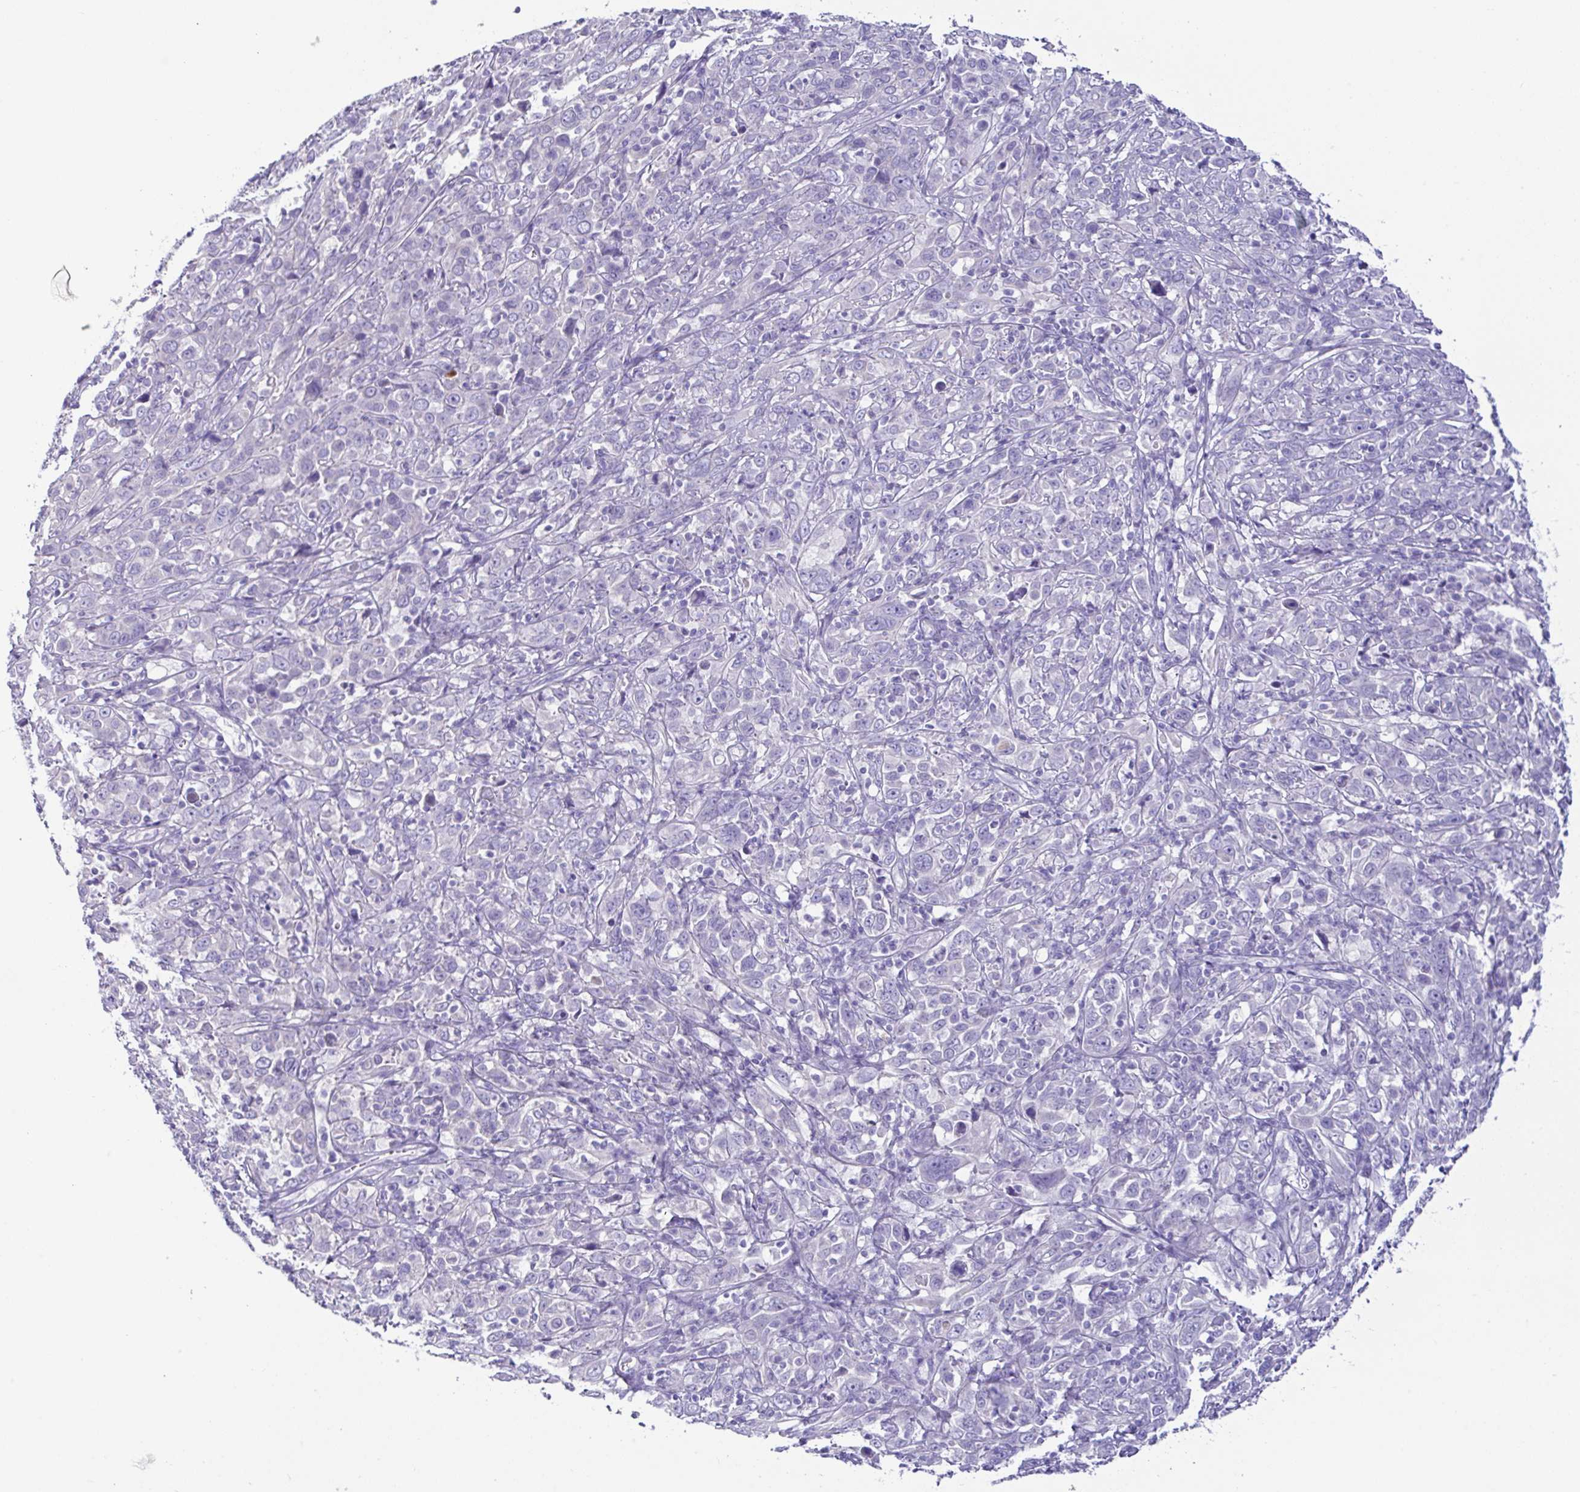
{"staining": {"intensity": "negative", "quantity": "none", "location": "none"}, "tissue": "cervical cancer", "cell_type": "Tumor cells", "image_type": "cancer", "snomed": [{"axis": "morphology", "description": "Squamous cell carcinoma, NOS"}, {"axis": "topography", "description": "Cervix"}], "caption": "DAB immunohistochemical staining of human cervical cancer (squamous cell carcinoma) exhibits no significant expression in tumor cells.", "gene": "MED11", "patient": {"sex": "female", "age": 46}}